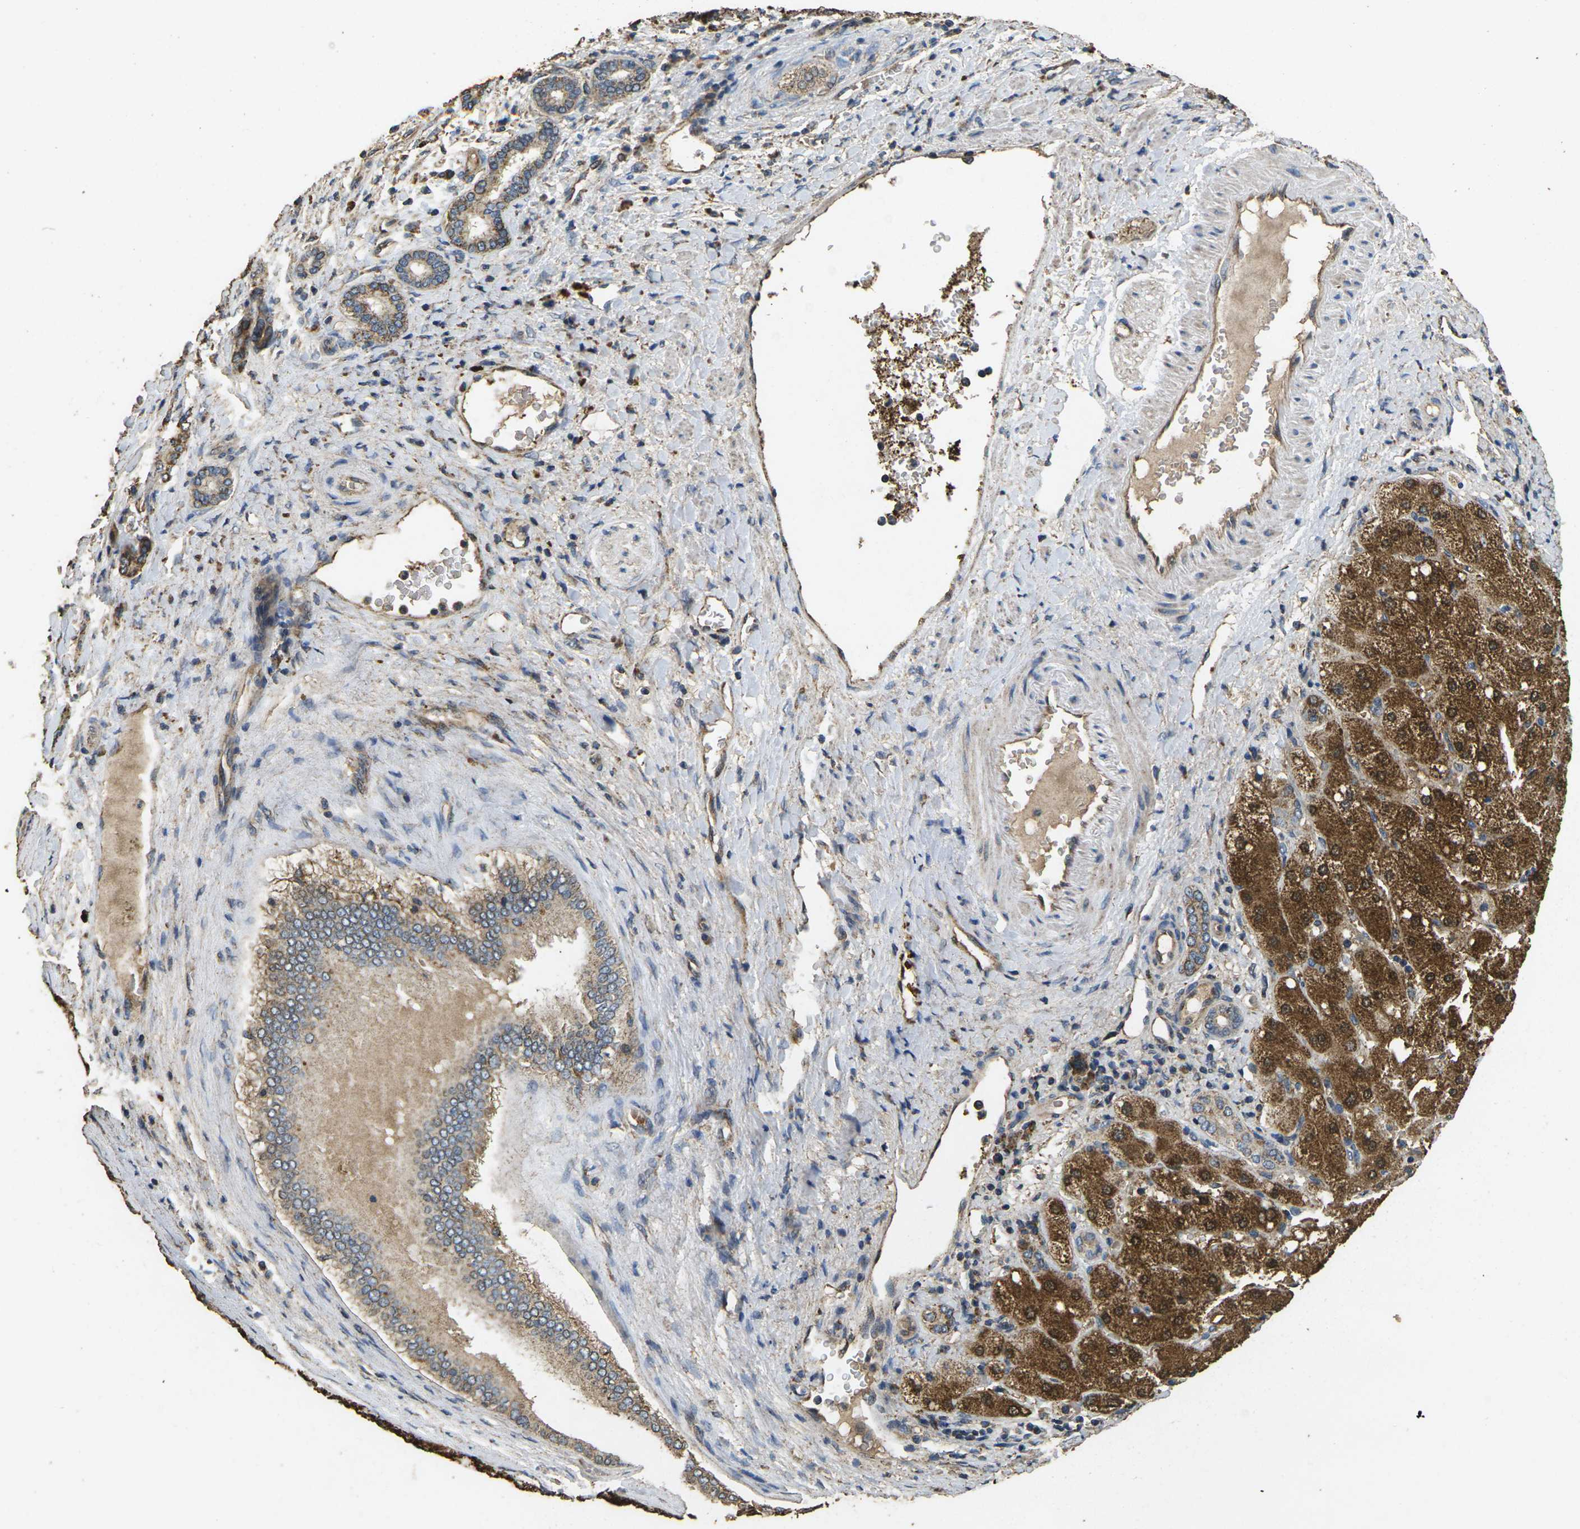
{"staining": {"intensity": "moderate", "quantity": ">75%", "location": "cytoplasmic/membranous"}, "tissue": "liver cancer", "cell_type": "Tumor cells", "image_type": "cancer", "snomed": [{"axis": "morphology", "description": "Carcinoma, Hepatocellular, NOS"}, {"axis": "topography", "description": "Liver"}], "caption": "A brown stain labels moderate cytoplasmic/membranous expression of a protein in liver cancer (hepatocellular carcinoma) tumor cells. Using DAB (brown) and hematoxylin (blue) stains, captured at high magnification using brightfield microscopy.", "gene": "MAPK11", "patient": {"sex": "male", "age": 80}}